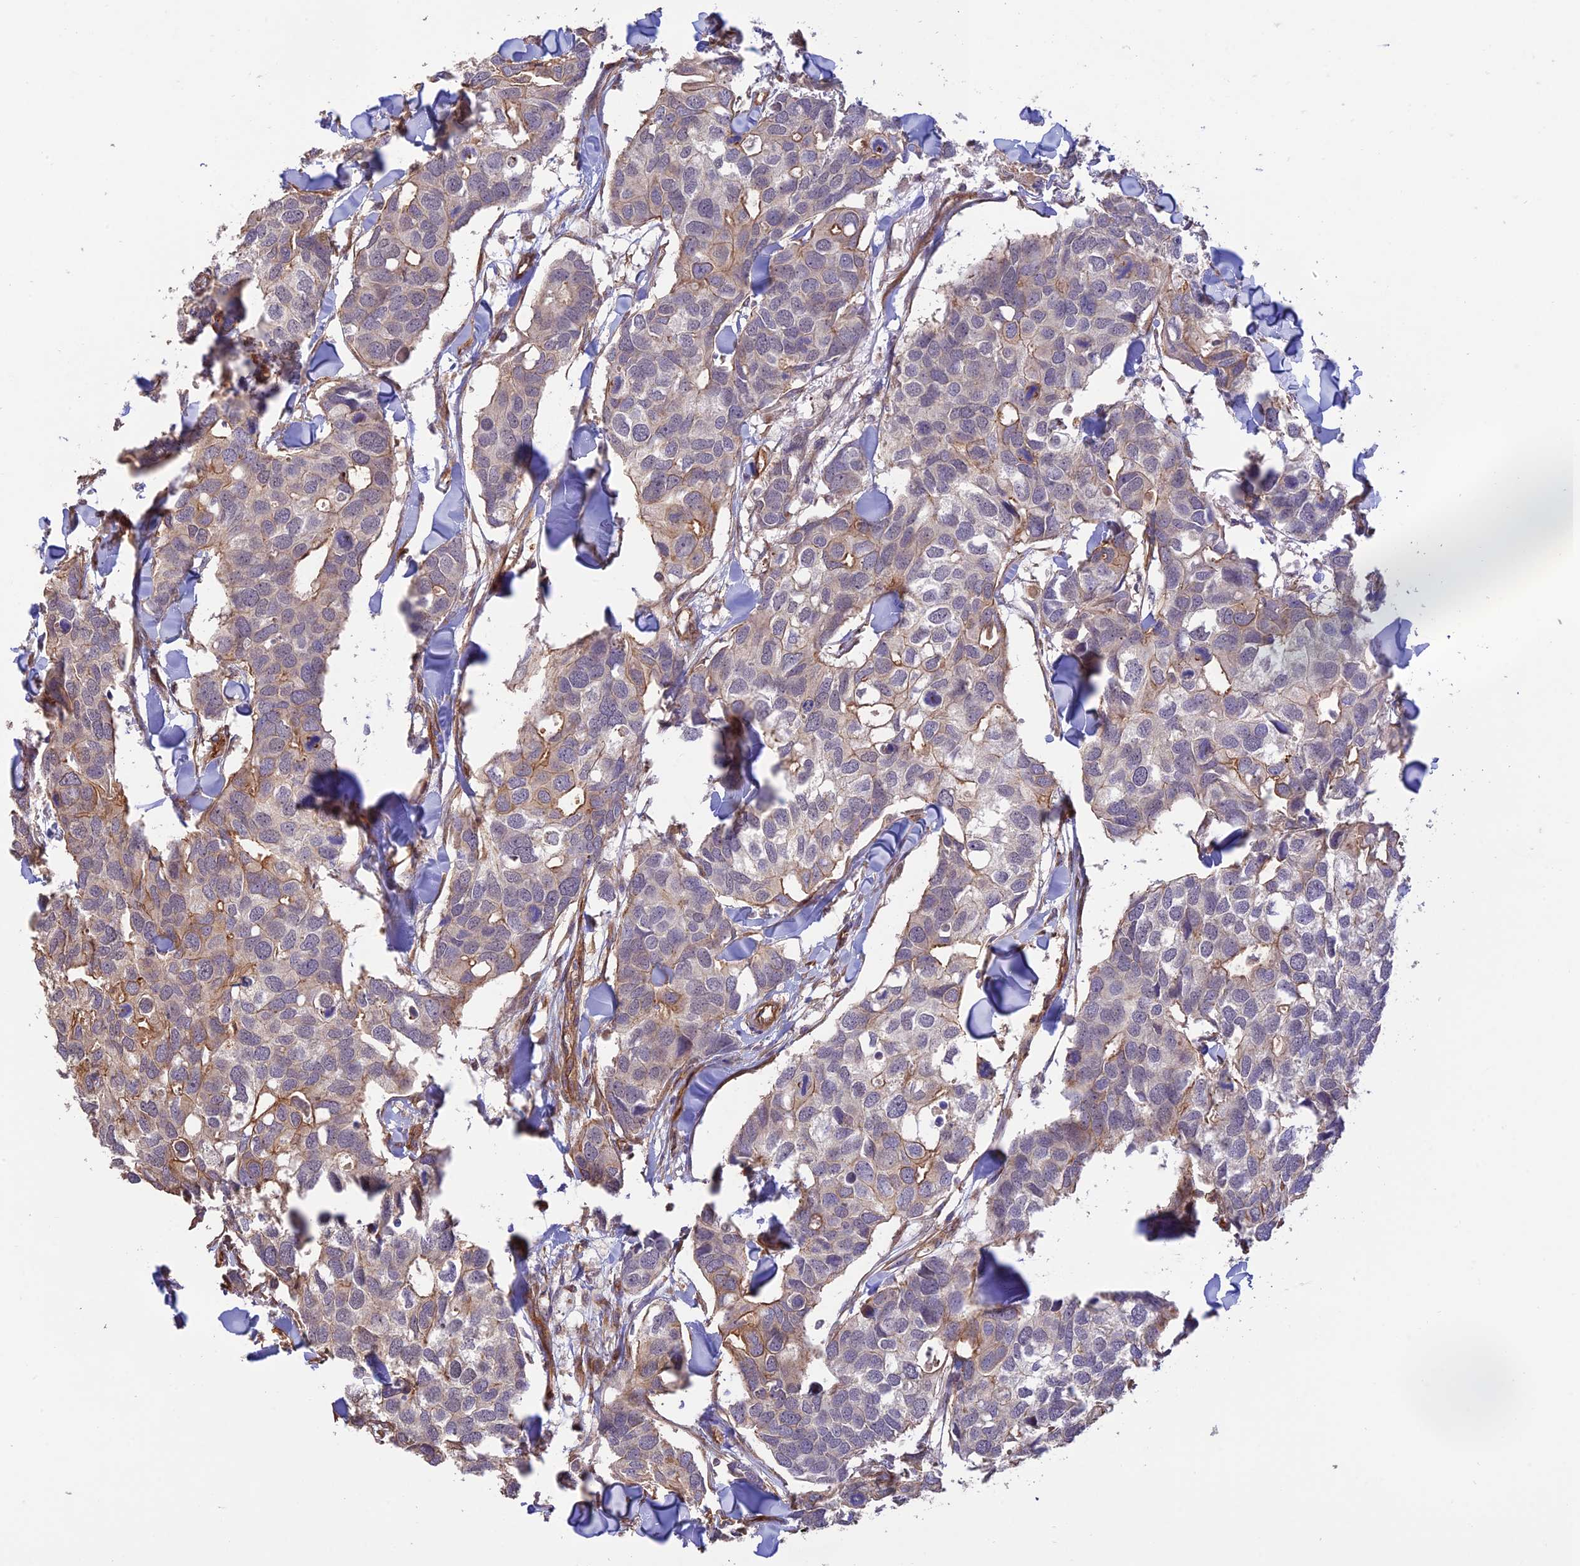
{"staining": {"intensity": "moderate", "quantity": "<25%", "location": "cytoplasmic/membranous"}, "tissue": "breast cancer", "cell_type": "Tumor cells", "image_type": "cancer", "snomed": [{"axis": "morphology", "description": "Duct carcinoma"}, {"axis": "topography", "description": "Breast"}], "caption": "An image showing moderate cytoplasmic/membranous expression in about <25% of tumor cells in breast cancer, as visualized by brown immunohistochemical staining.", "gene": "HOMER2", "patient": {"sex": "female", "age": 83}}